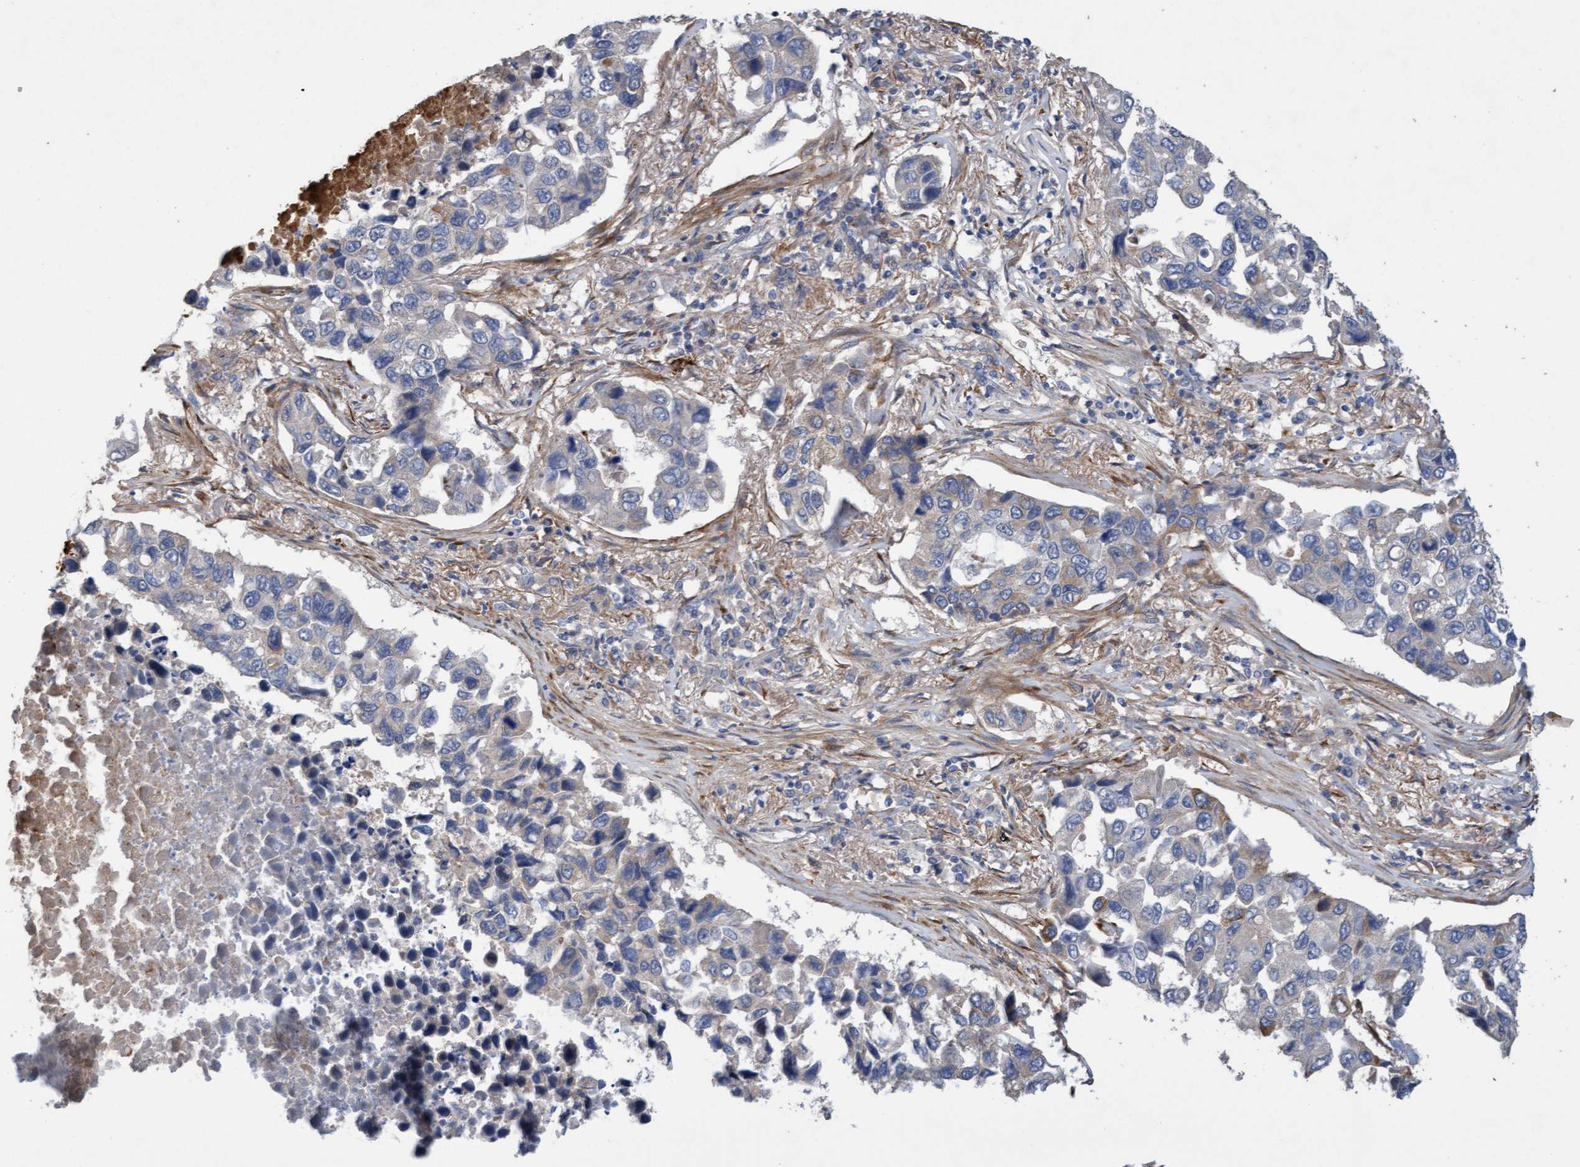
{"staining": {"intensity": "weak", "quantity": "<25%", "location": "cytoplasmic/membranous"}, "tissue": "lung cancer", "cell_type": "Tumor cells", "image_type": "cancer", "snomed": [{"axis": "morphology", "description": "Adenocarcinoma, NOS"}, {"axis": "topography", "description": "Lung"}], "caption": "Human lung cancer (adenocarcinoma) stained for a protein using immunohistochemistry displays no staining in tumor cells.", "gene": "DDHD2", "patient": {"sex": "male", "age": 64}}